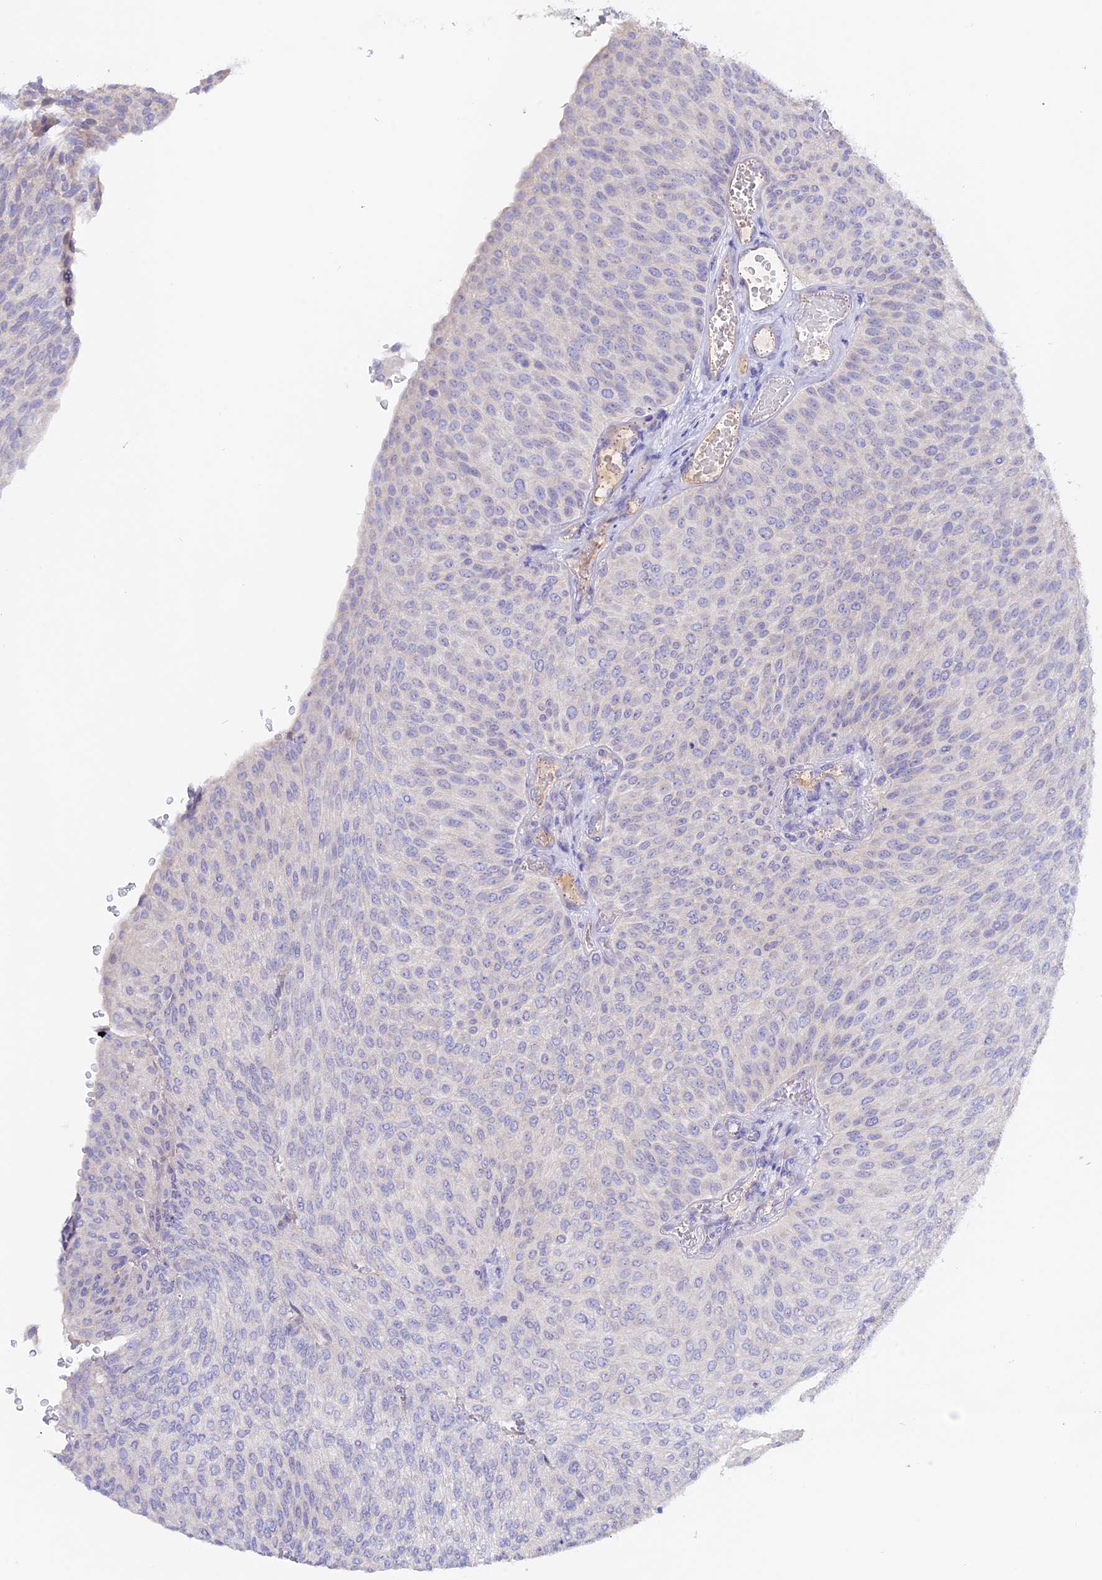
{"staining": {"intensity": "negative", "quantity": "none", "location": "none"}, "tissue": "urothelial cancer", "cell_type": "Tumor cells", "image_type": "cancer", "snomed": [{"axis": "morphology", "description": "Urothelial carcinoma, High grade"}, {"axis": "topography", "description": "Urinary bladder"}], "caption": "This is a histopathology image of IHC staining of urothelial cancer, which shows no staining in tumor cells. The staining is performed using DAB brown chromogen with nuclei counter-stained in using hematoxylin.", "gene": "ADGRA1", "patient": {"sex": "female", "age": 79}}